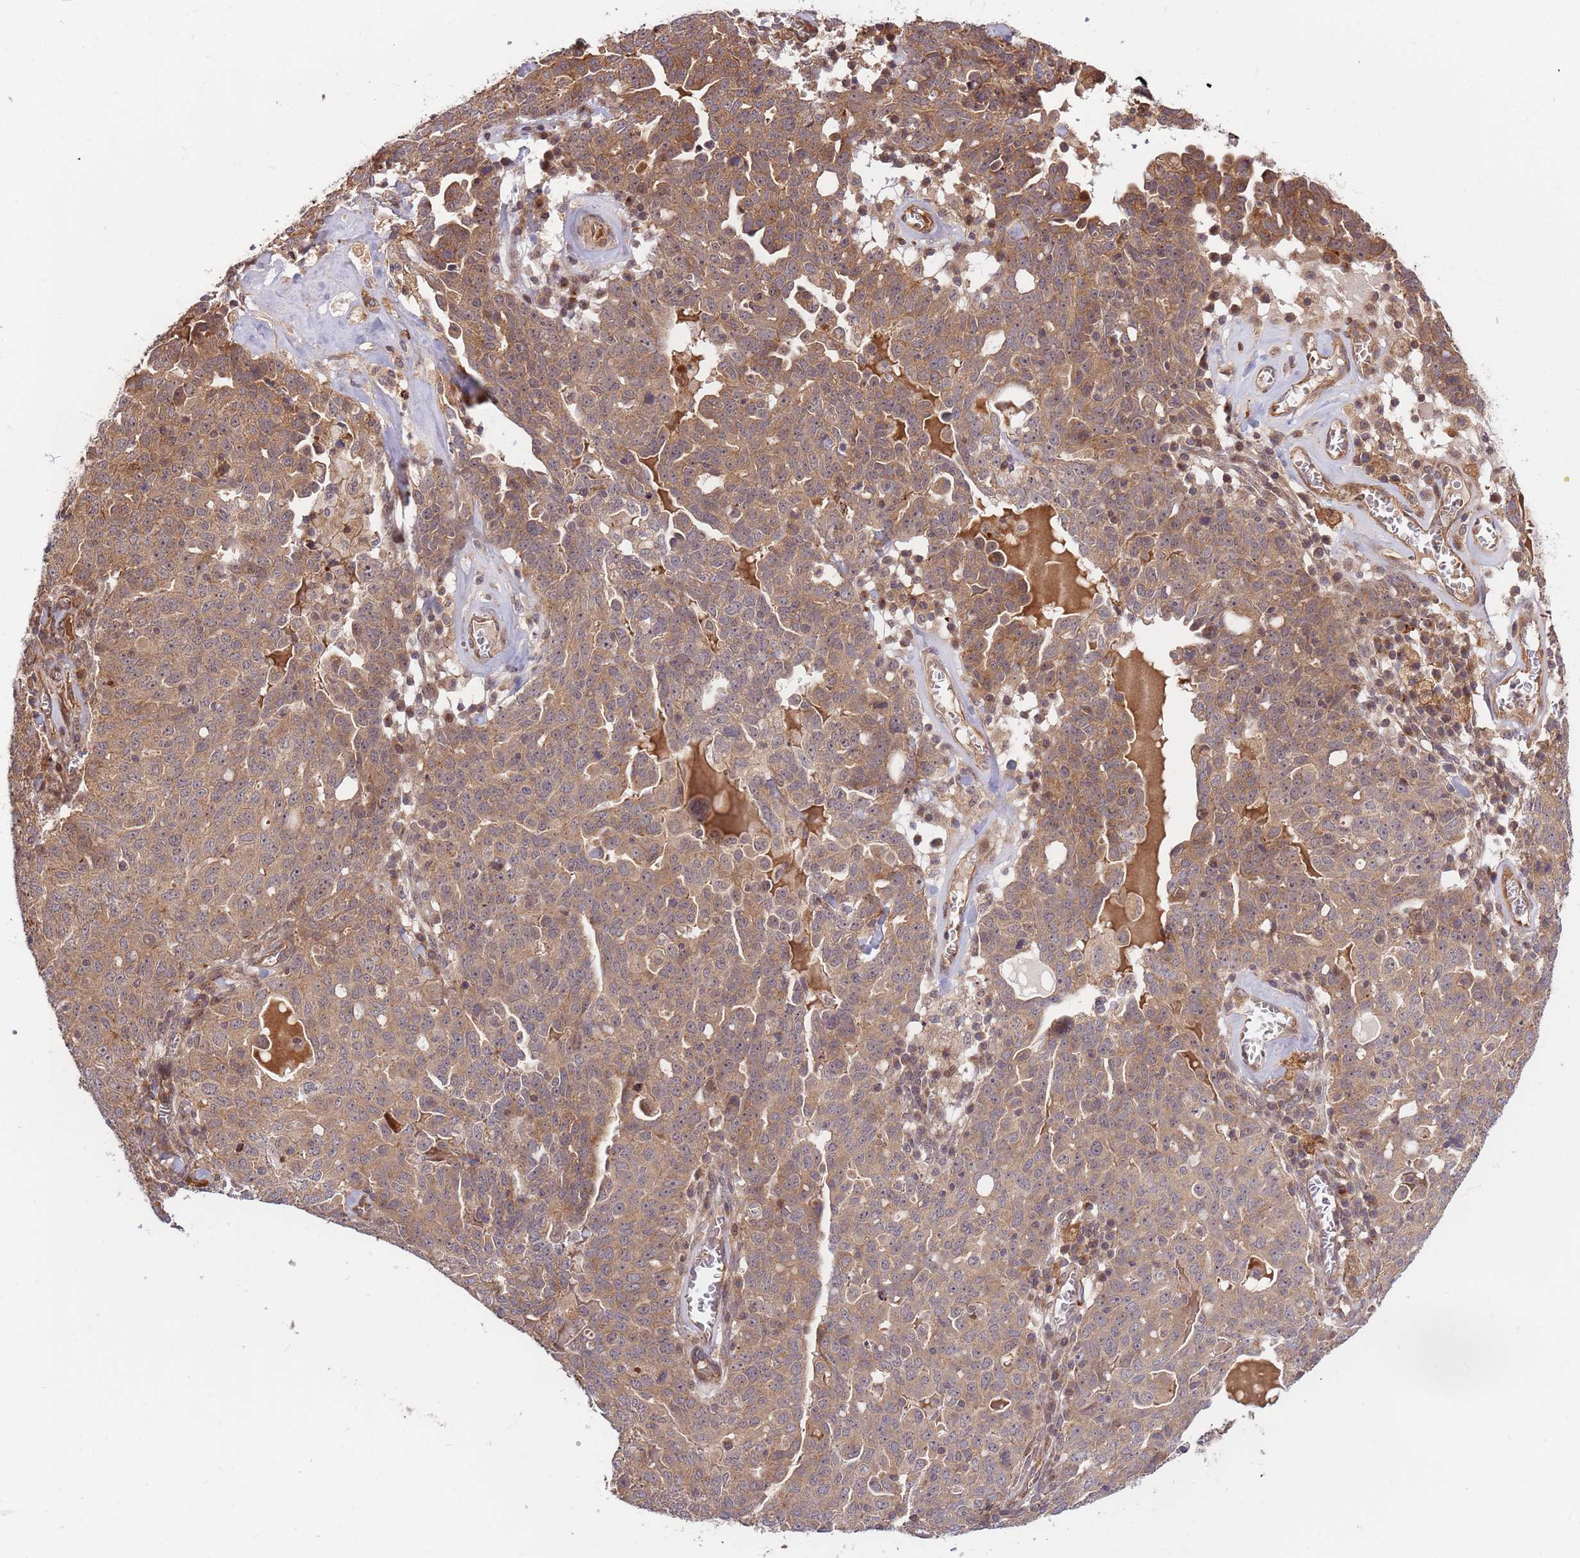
{"staining": {"intensity": "moderate", "quantity": ">75%", "location": "cytoplasmic/membranous"}, "tissue": "ovarian cancer", "cell_type": "Tumor cells", "image_type": "cancer", "snomed": [{"axis": "morphology", "description": "Carcinoma, endometroid"}, {"axis": "topography", "description": "Ovary"}], "caption": "Human ovarian cancer stained with a protein marker exhibits moderate staining in tumor cells.", "gene": "HAUS3", "patient": {"sex": "female", "age": 62}}